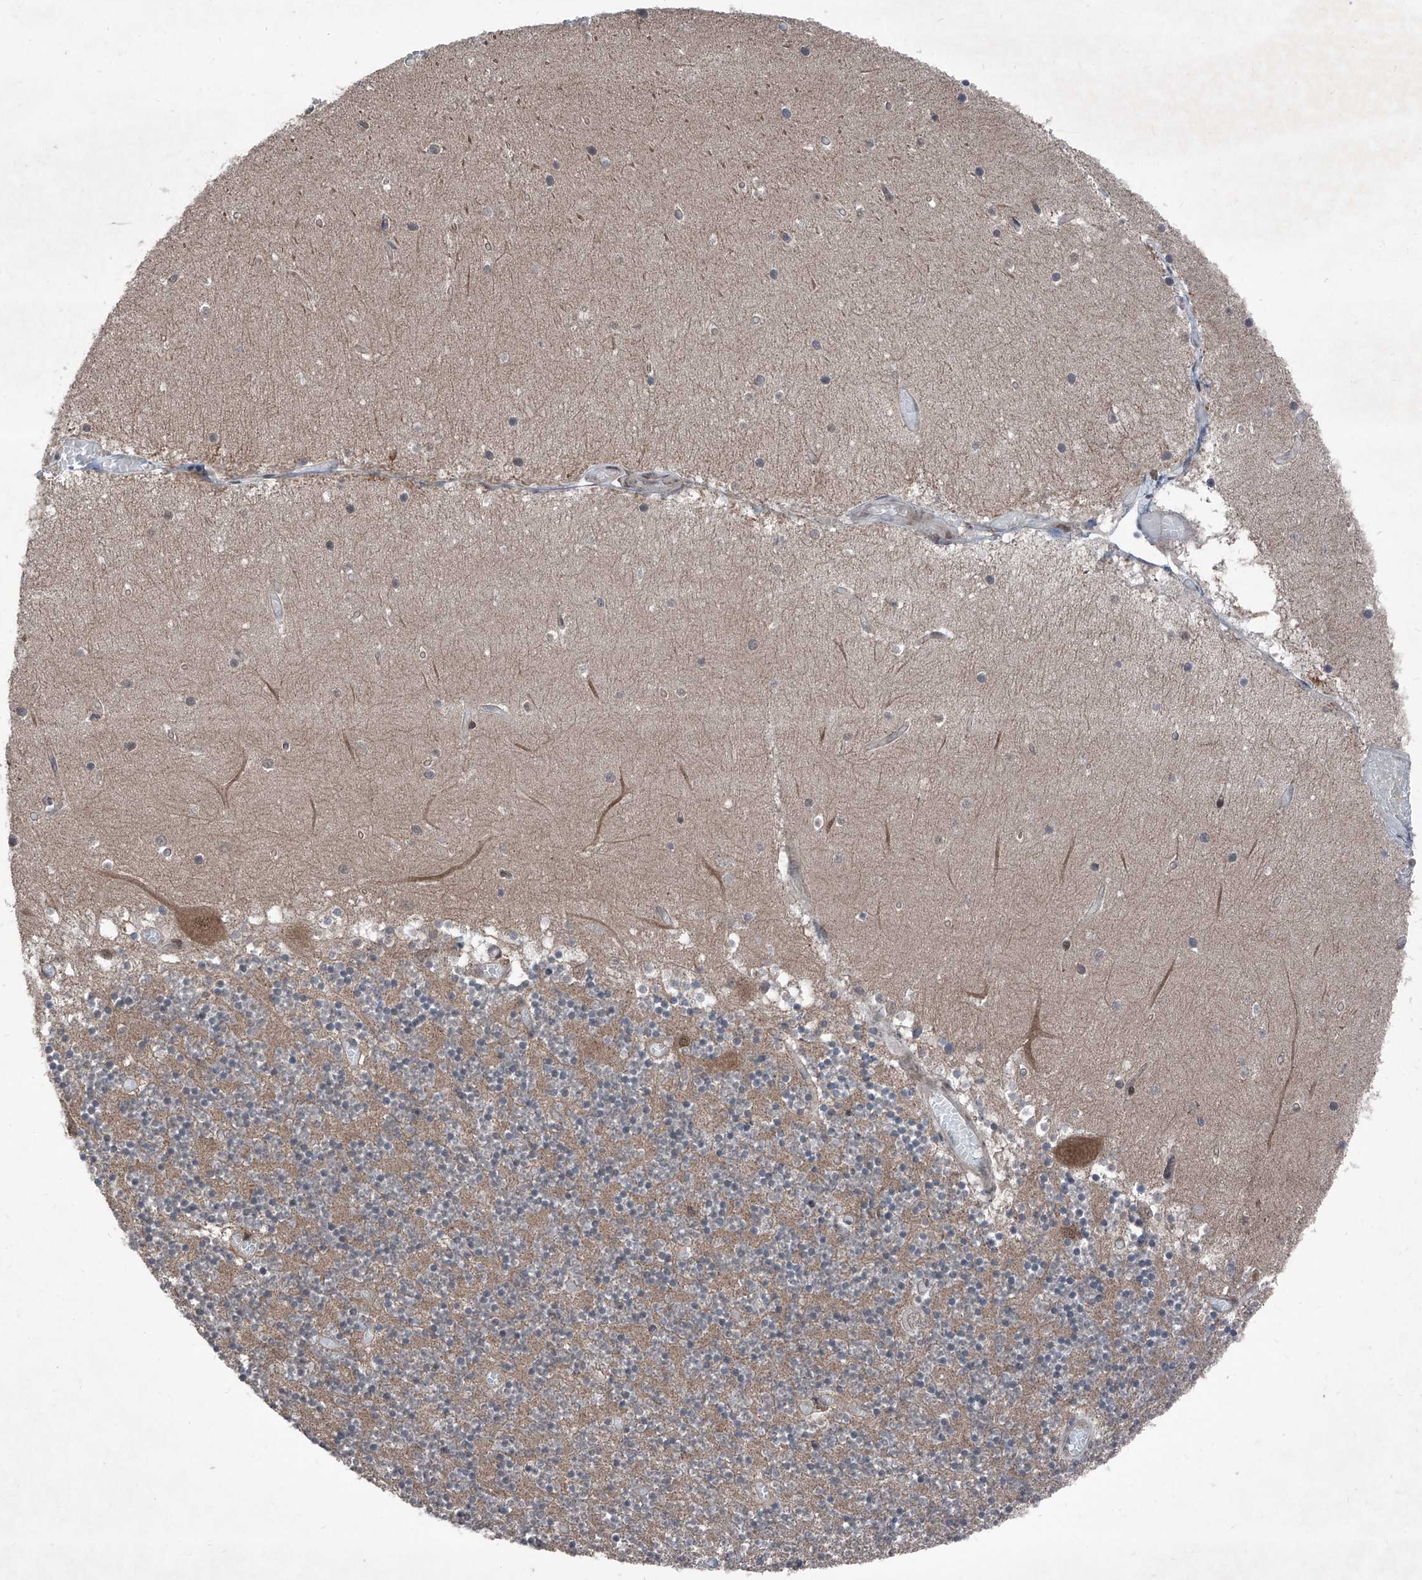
{"staining": {"intensity": "strong", "quantity": "25%-75%", "location": "cytoplasmic/membranous"}, "tissue": "cerebellum", "cell_type": "Cells in granular layer", "image_type": "normal", "snomed": [{"axis": "morphology", "description": "Normal tissue, NOS"}, {"axis": "topography", "description": "Cerebellum"}], "caption": "Immunohistochemical staining of benign cerebellum displays high levels of strong cytoplasmic/membranous positivity in approximately 25%-75% of cells in granular layer. (IHC, brightfield microscopy, high magnification).", "gene": "COA7", "patient": {"sex": "female", "age": 28}}